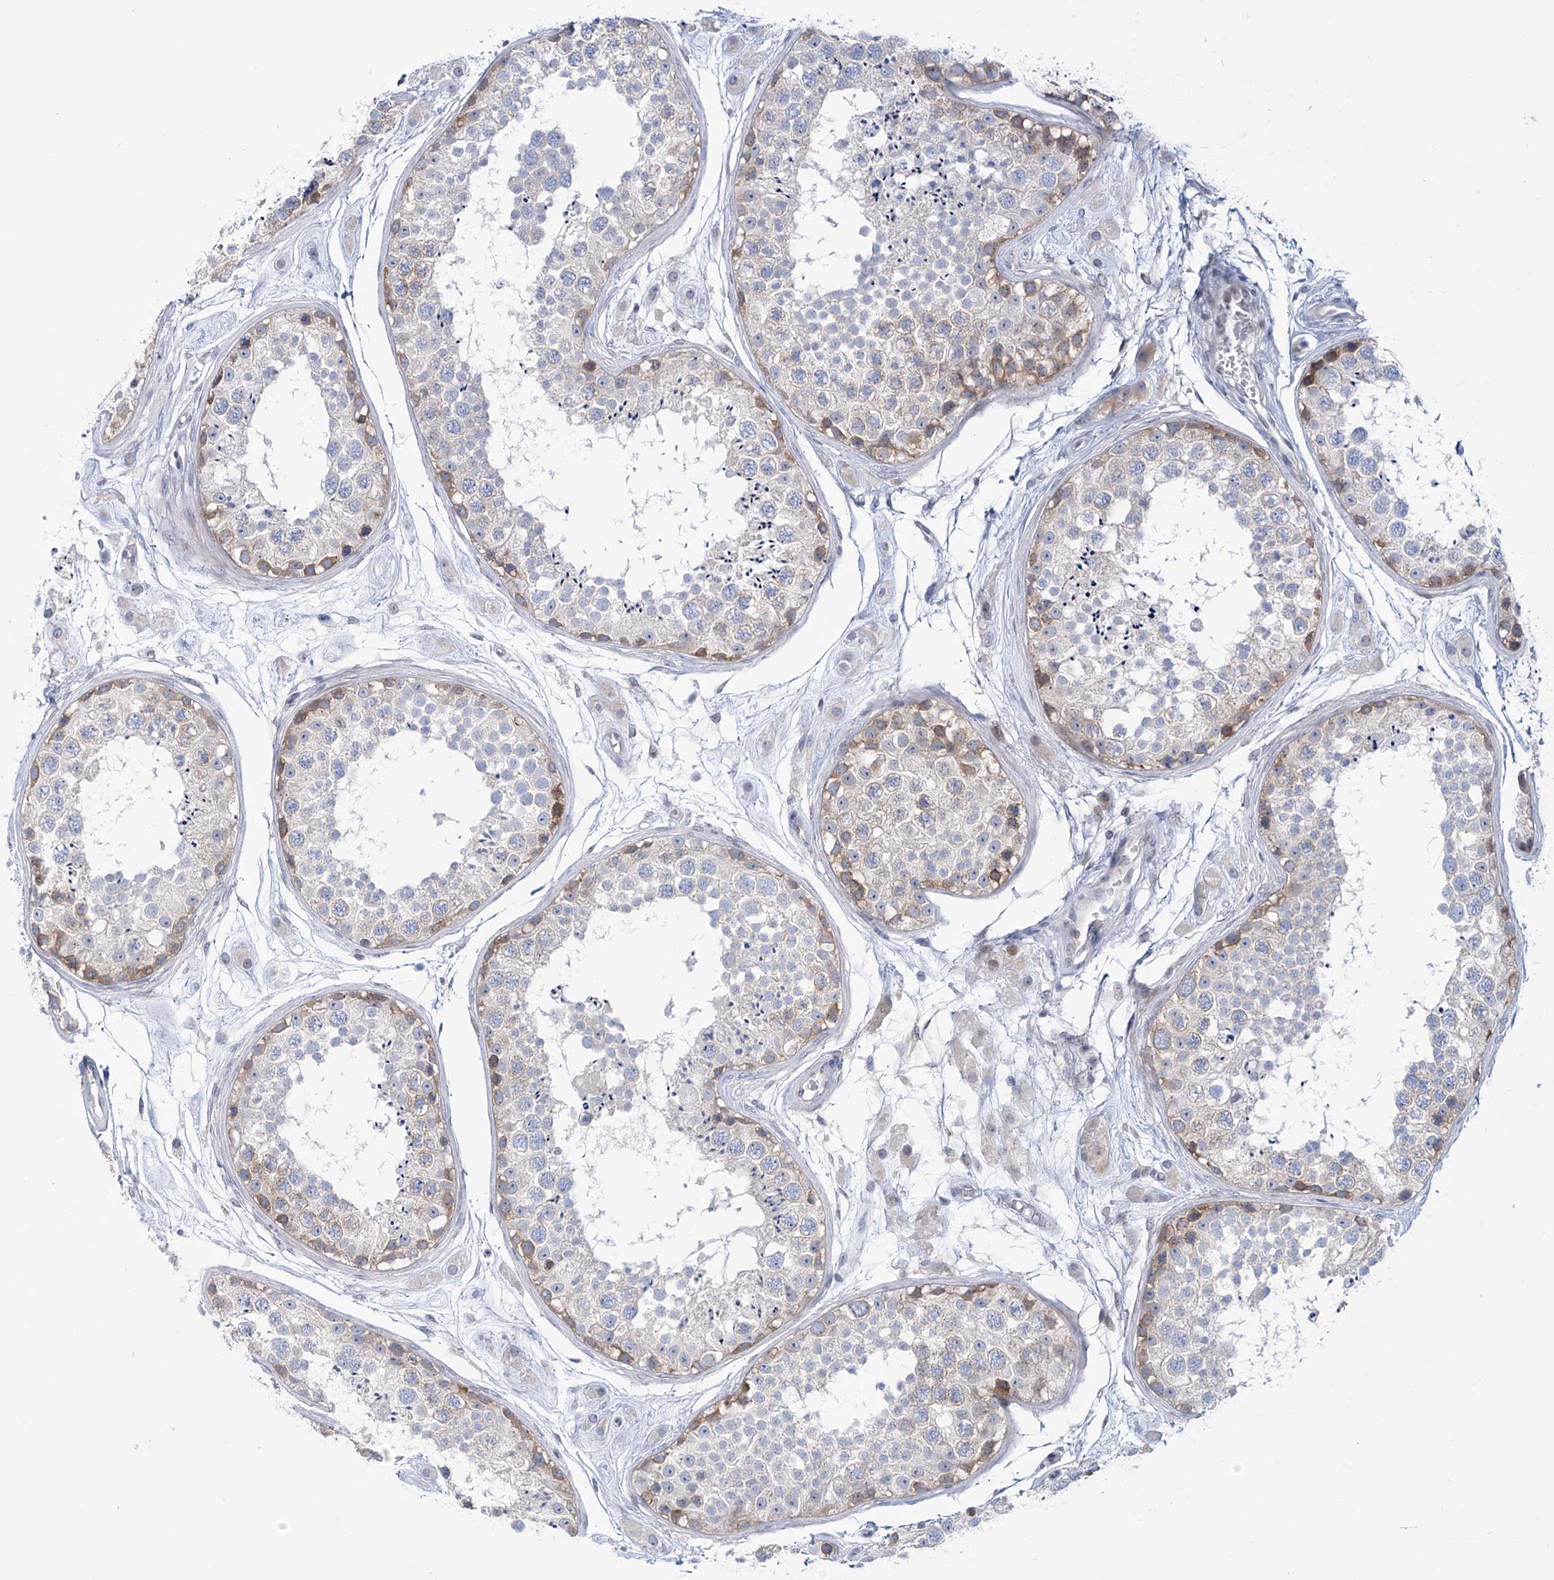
{"staining": {"intensity": "moderate", "quantity": "<25%", "location": "cytoplasmic/membranous"}, "tissue": "testis", "cell_type": "Cells in seminiferous ducts", "image_type": "normal", "snomed": [{"axis": "morphology", "description": "Normal tissue, NOS"}, {"axis": "topography", "description": "Testis"}], "caption": "Moderate cytoplasmic/membranous protein positivity is seen in about <25% of cells in seminiferous ducts in testis. The protein is shown in brown color, while the nuclei are stained blue.", "gene": "TRIM60", "patient": {"sex": "male", "age": 25}}